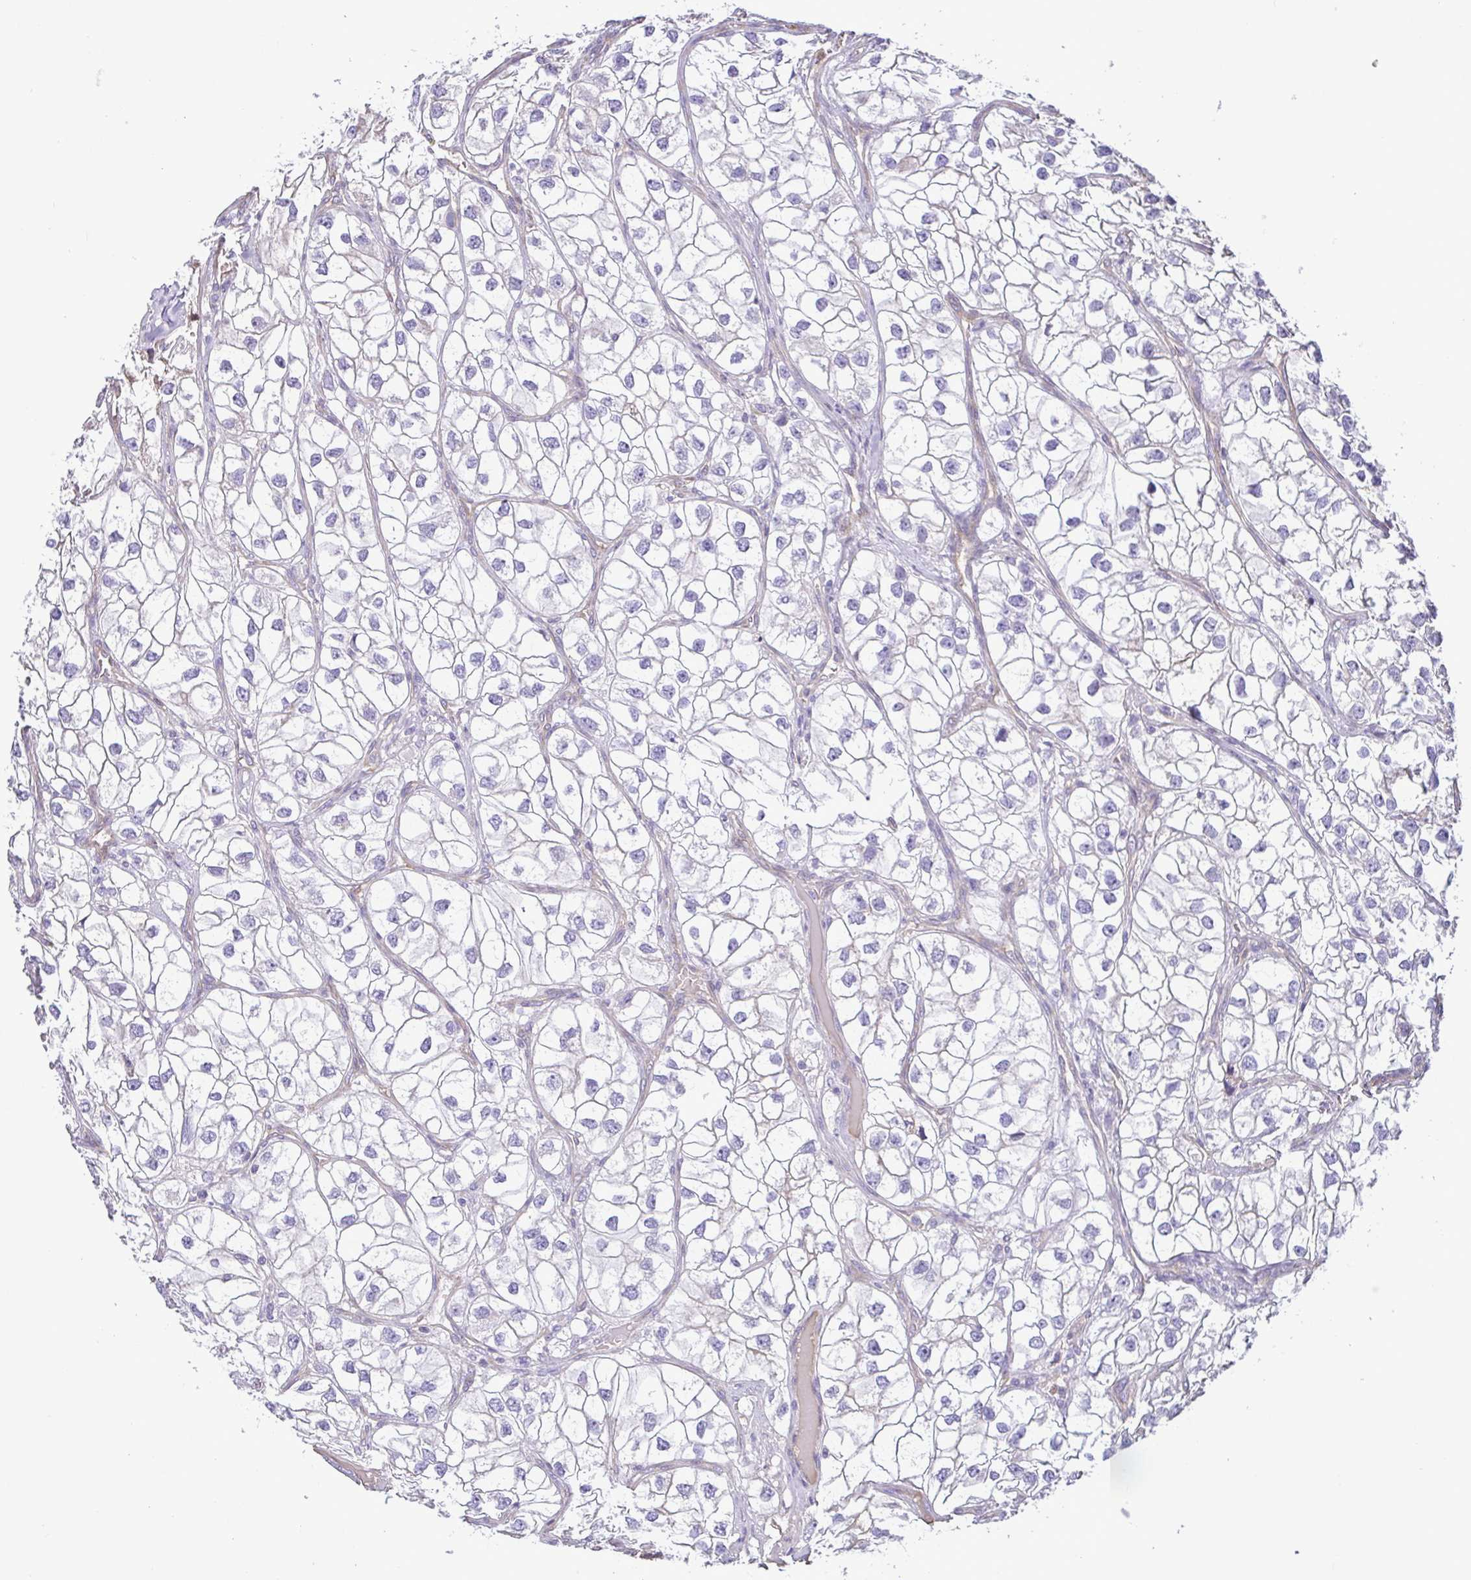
{"staining": {"intensity": "negative", "quantity": "none", "location": "none"}, "tissue": "renal cancer", "cell_type": "Tumor cells", "image_type": "cancer", "snomed": [{"axis": "morphology", "description": "Adenocarcinoma, NOS"}, {"axis": "topography", "description": "Kidney"}], "caption": "Tumor cells are negative for protein expression in human renal adenocarcinoma.", "gene": "MYL10", "patient": {"sex": "male", "age": 59}}